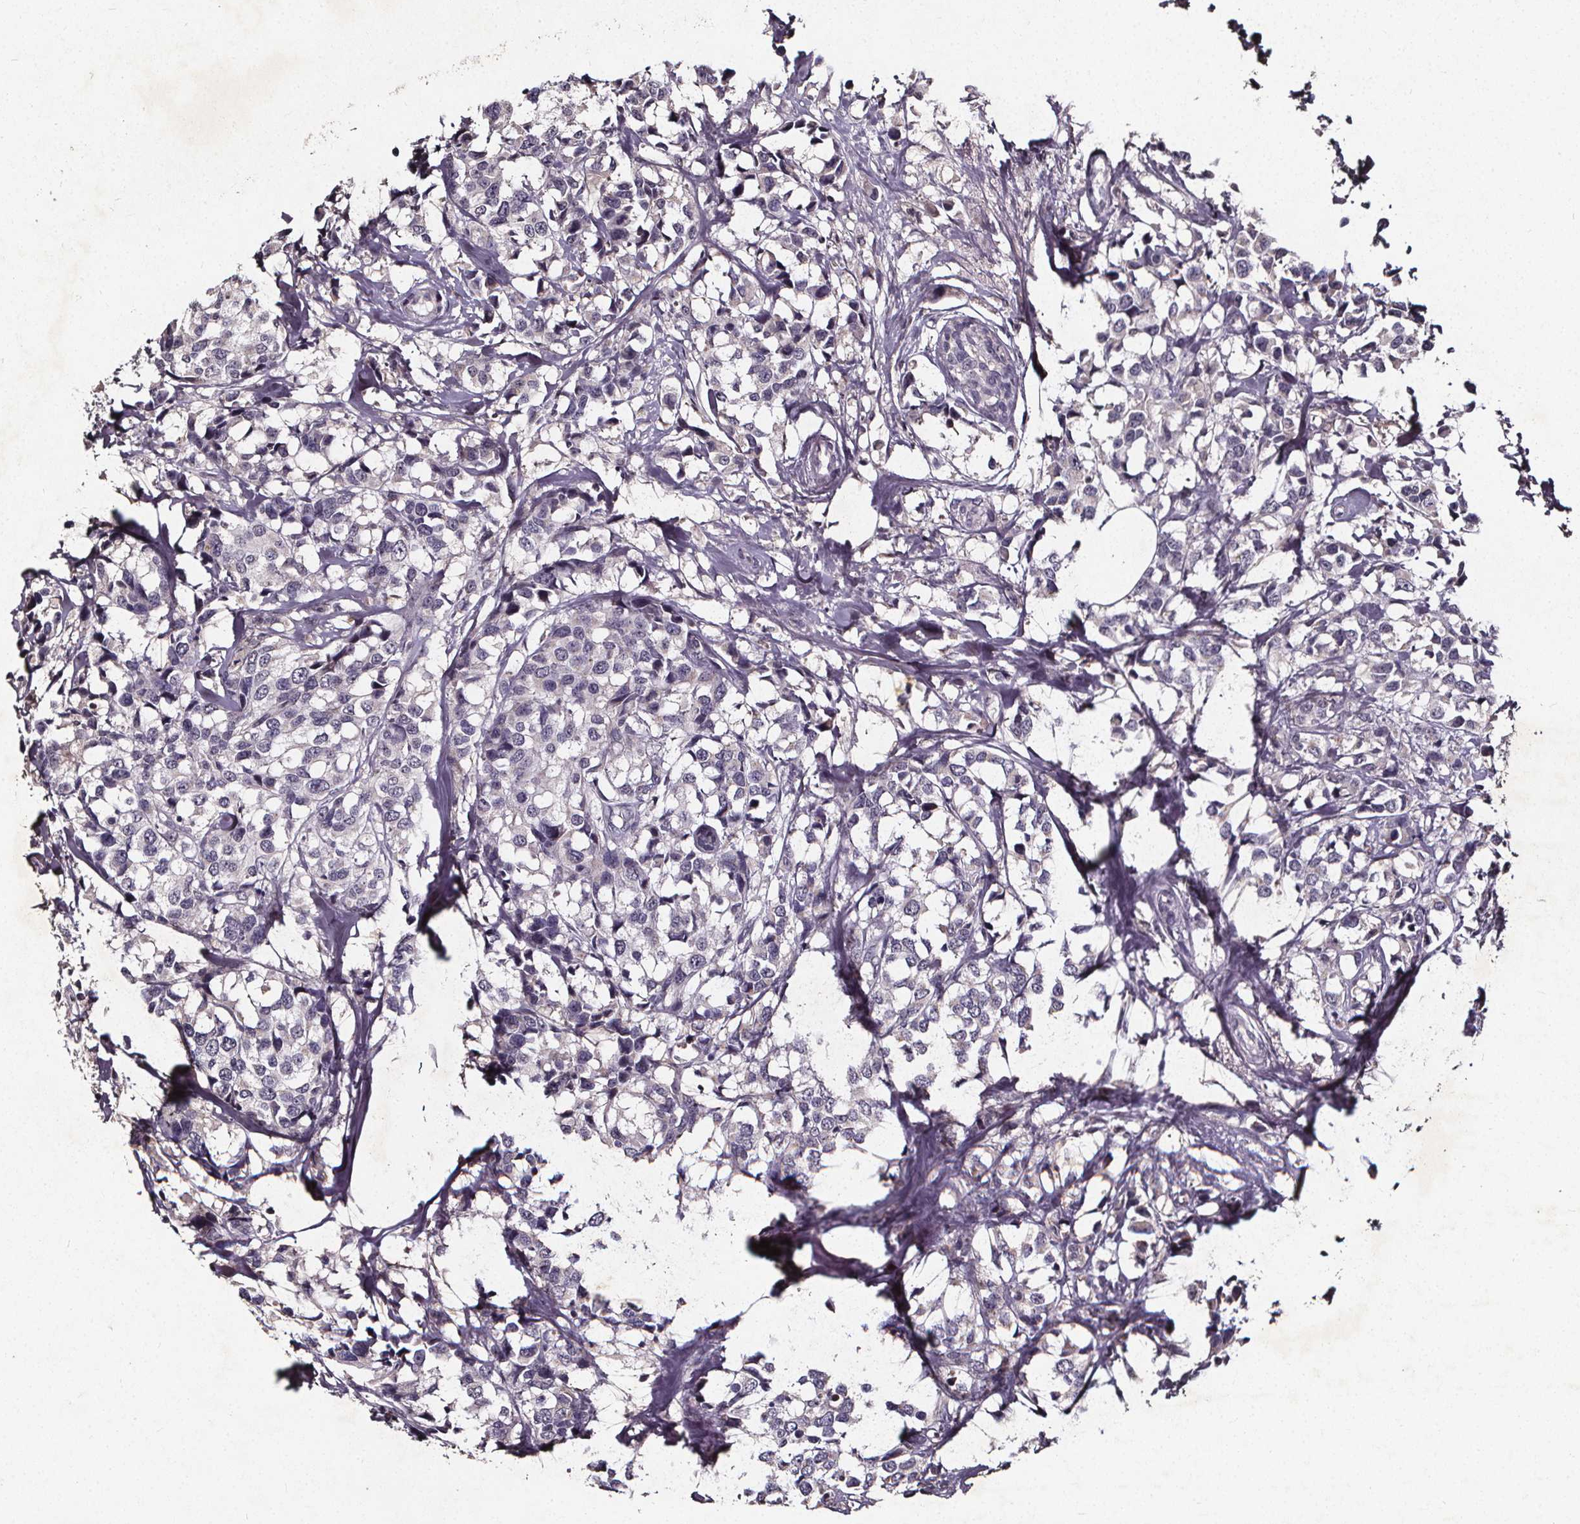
{"staining": {"intensity": "negative", "quantity": "none", "location": "none"}, "tissue": "breast cancer", "cell_type": "Tumor cells", "image_type": "cancer", "snomed": [{"axis": "morphology", "description": "Lobular carcinoma"}, {"axis": "topography", "description": "Breast"}], "caption": "IHC of breast cancer exhibits no expression in tumor cells. (DAB immunohistochemistry (IHC), high magnification).", "gene": "SPAG8", "patient": {"sex": "female", "age": 59}}